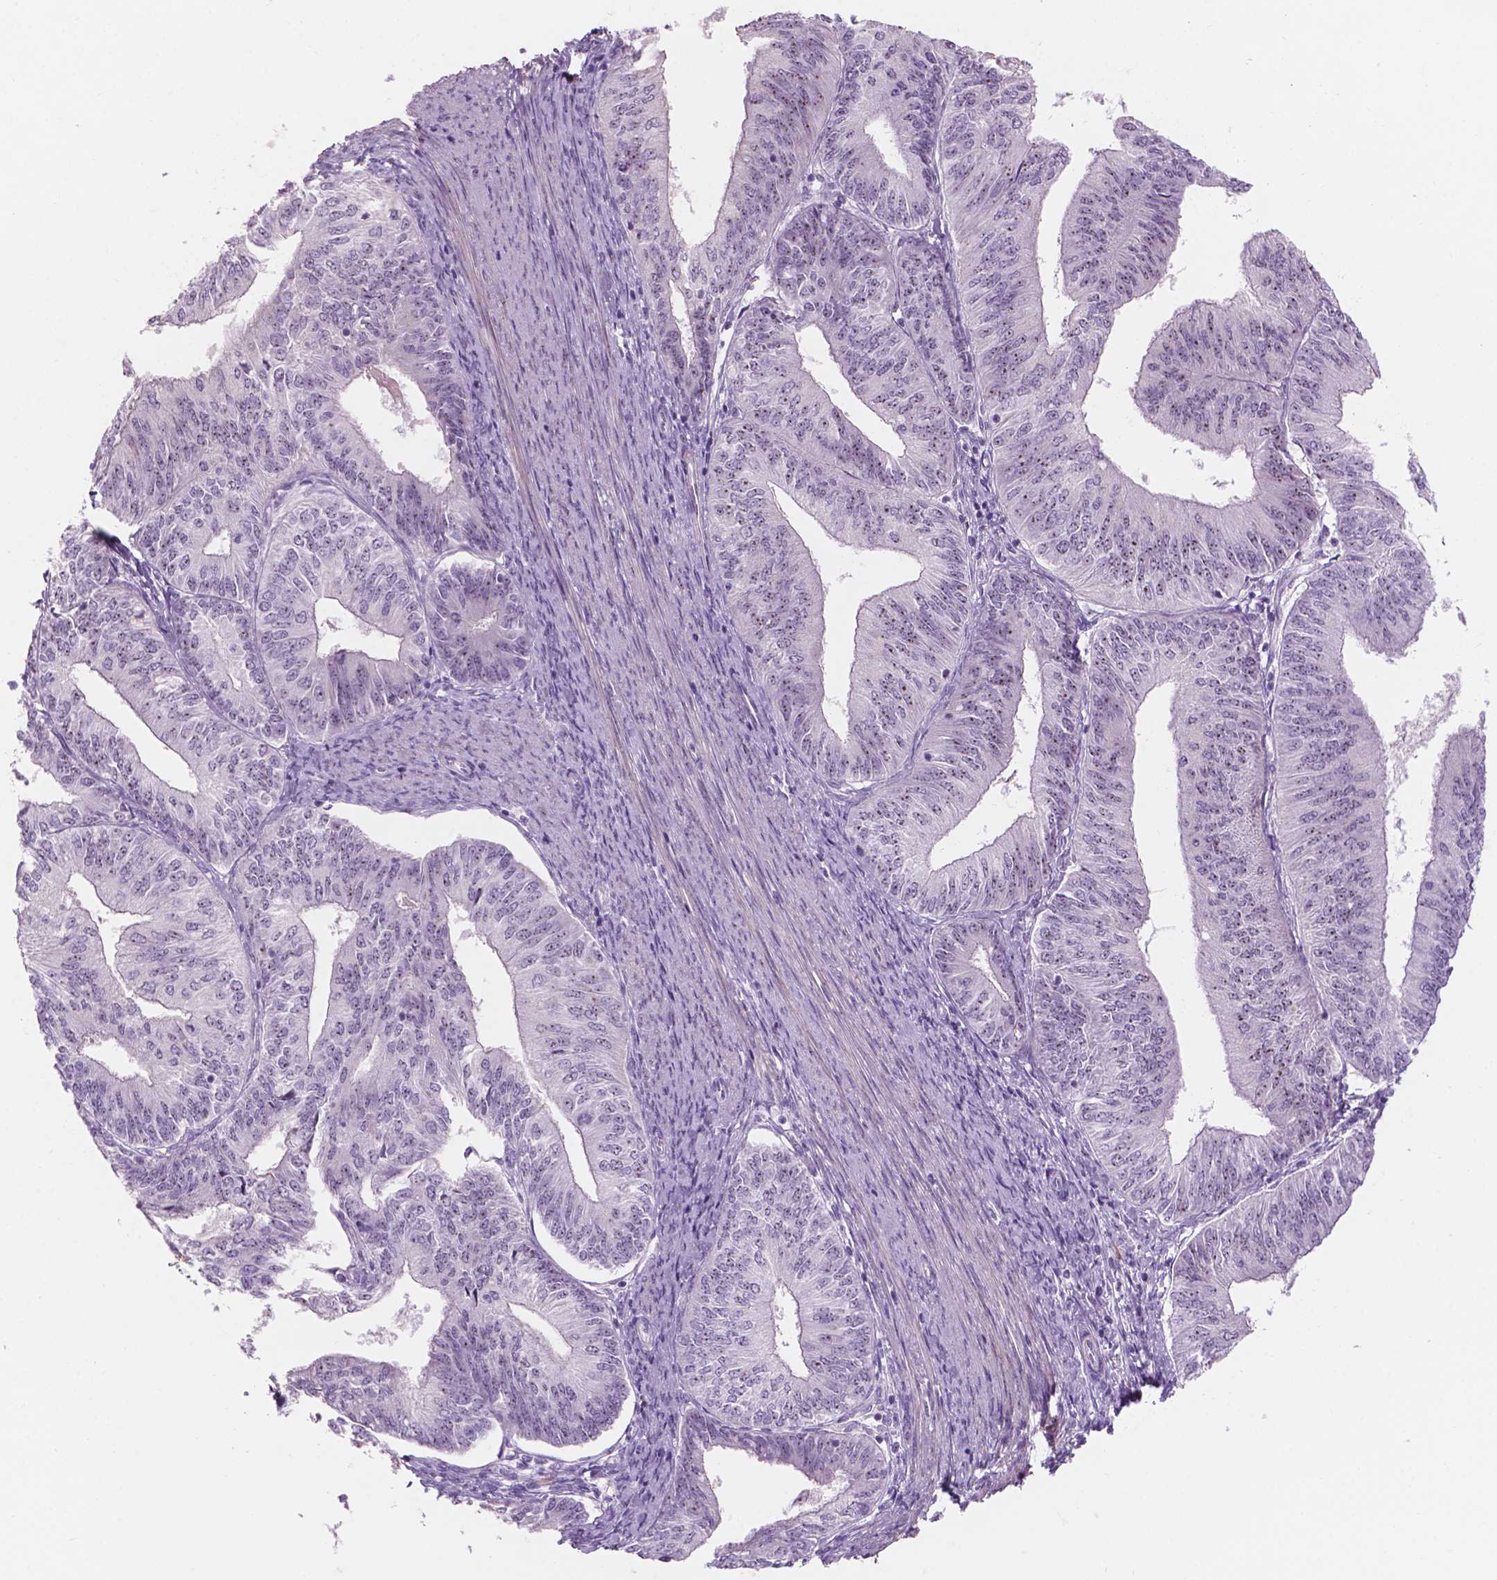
{"staining": {"intensity": "negative", "quantity": "none", "location": "none"}, "tissue": "endometrial cancer", "cell_type": "Tumor cells", "image_type": "cancer", "snomed": [{"axis": "morphology", "description": "Adenocarcinoma, NOS"}, {"axis": "topography", "description": "Endometrium"}], "caption": "This is a photomicrograph of immunohistochemistry staining of endometrial adenocarcinoma, which shows no expression in tumor cells. Nuclei are stained in blue.", "gene": "ZNF853", "patient": {"sex": "female", "age": 58}}